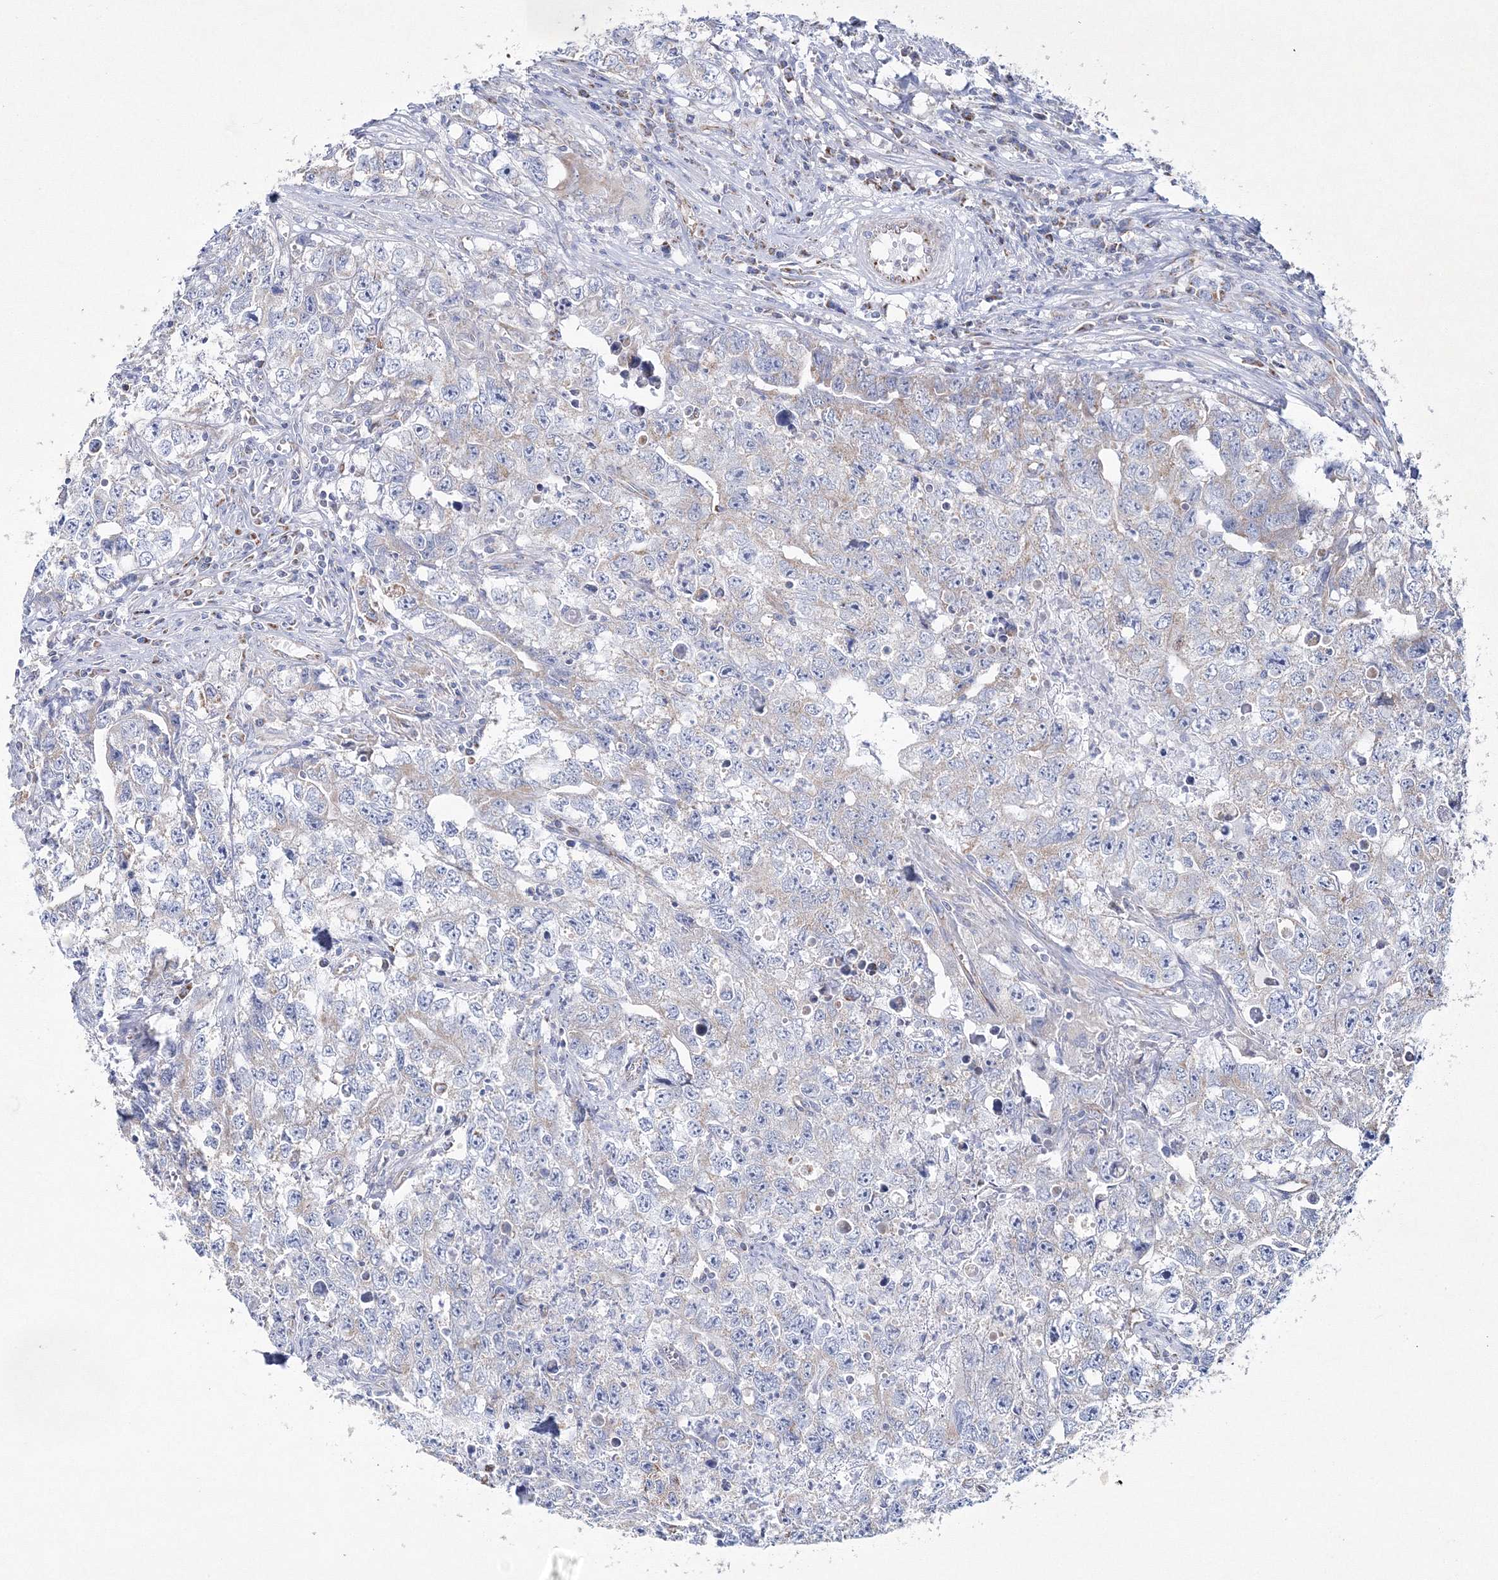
{"staining": {"intensity": "moderate", "quantity": "25%-75%", "location": "cytoplasmic/membranous"}, "tissue": "testis cancer", "cell_type": "Tumor cells", "image_type": "cancer", "snomed": [{"axis": "morphology", "description": "Seminoma, NOS"}, {"axis": "morphology", "description": "Carcinoma, Embryonal, NOS"}, {"axis": "topography", "description": "Testis"}], "caption": "Moderate cytoplasmic/membranous expression is identified in approximately 25%-75% of tumor cells in testis cancer (seminoma). Nuclei are stained in blue.", "gene": "HIBCH", "patient": {"sex": "male", "age": 43}}